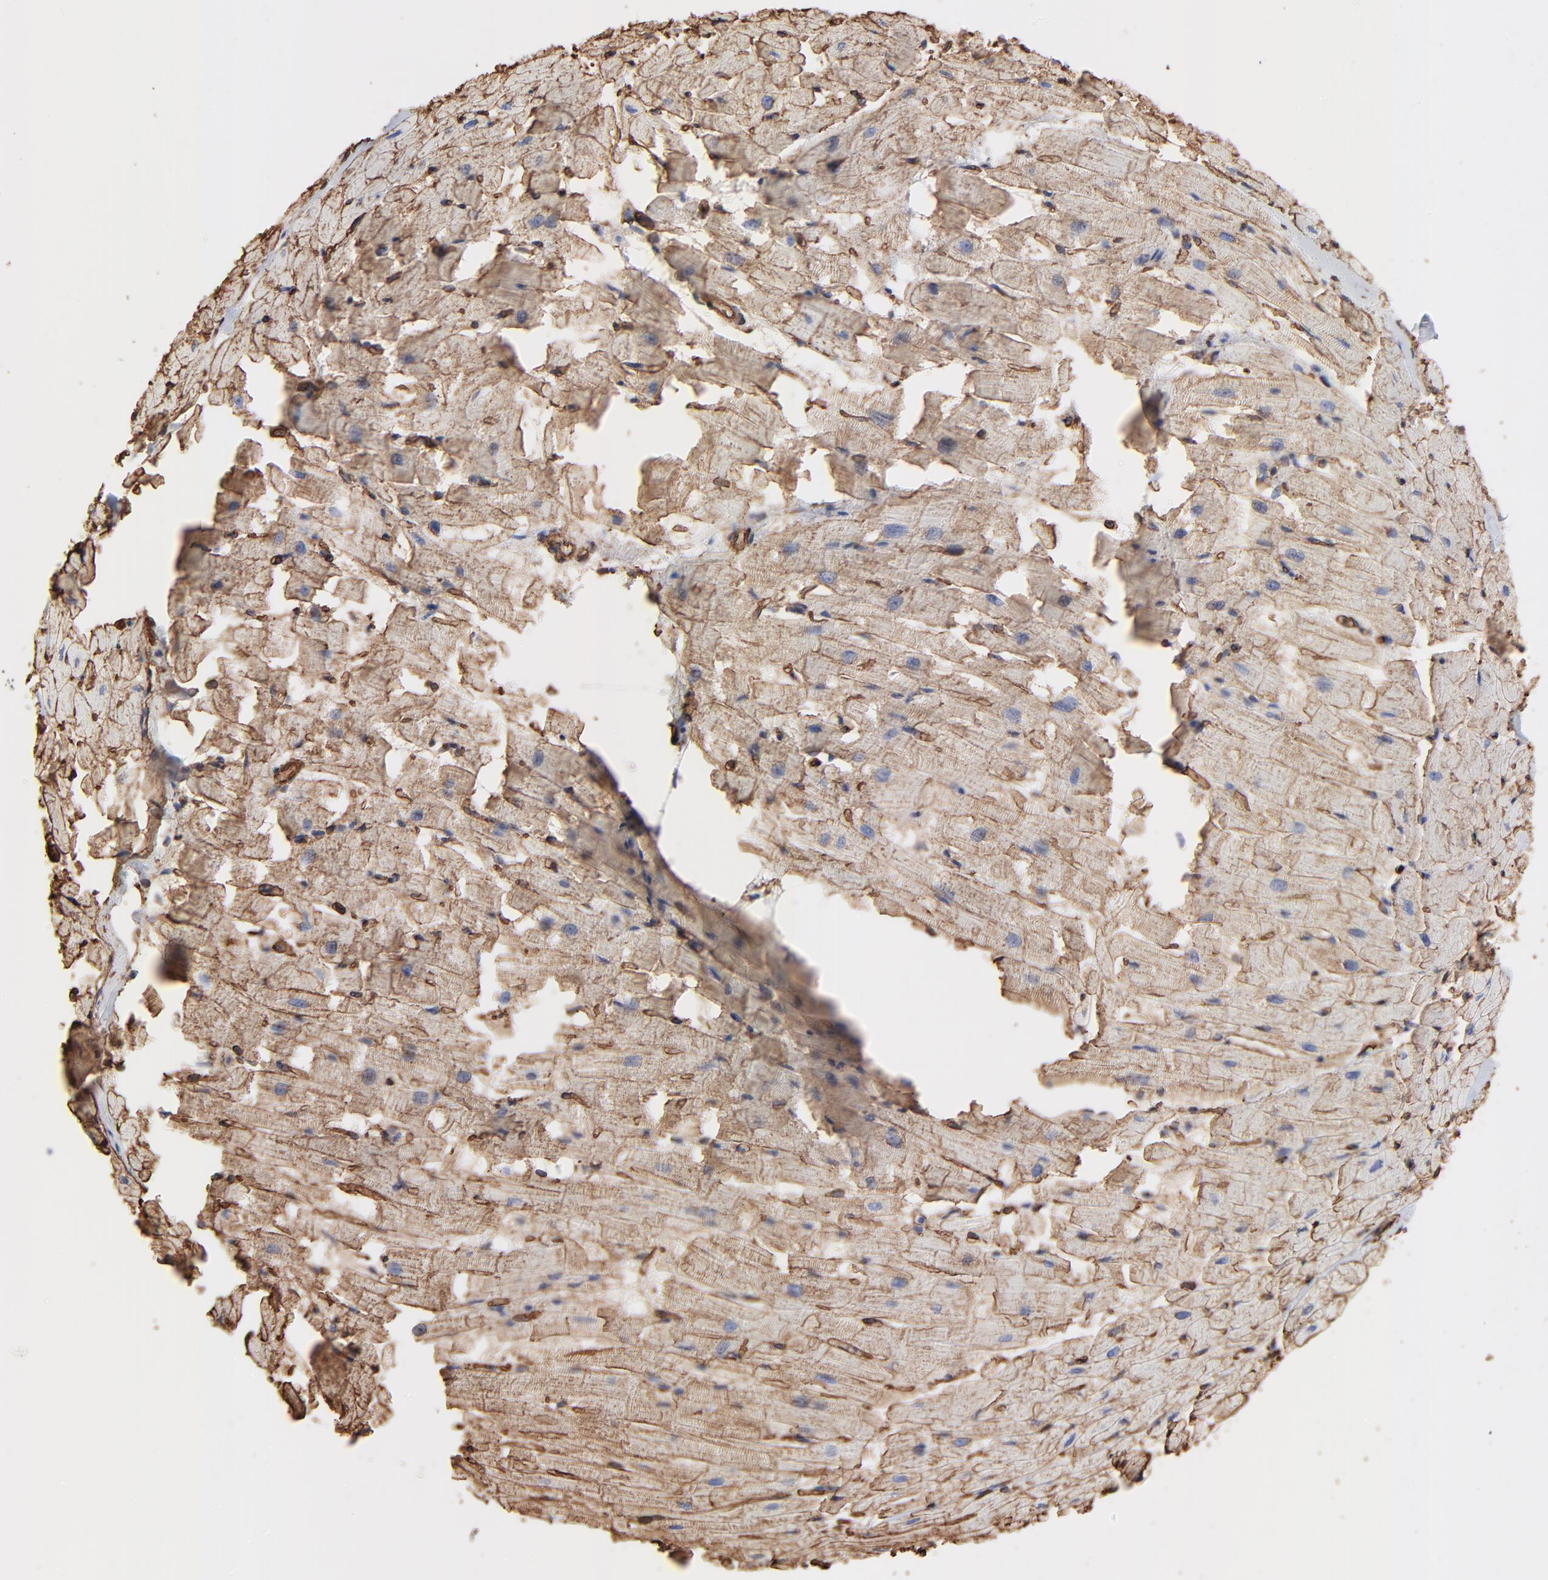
{"staining": {"intensity": "moderate", "quantity": ">75%", "location": "cytoplasmic/membranous"}, "tissue": "heart muscle", "cell_type": "Cardiomyocytes", "image_type": "normal", "snomed": [{"axis": "morphology", "description": "Normal tissue, NOS"}, {"axis": "topography", "description": "Heart"}], "caption": "A high-resolution photomicrograph shows immunohistochemistry (IHC) staining of benign heart muscle, which displays moderate cytoplasmic/membranous staining in about >75% of cardiomyocytes.", "gene": "CAV1", "patient": {"sex": "female", "age": 19}}